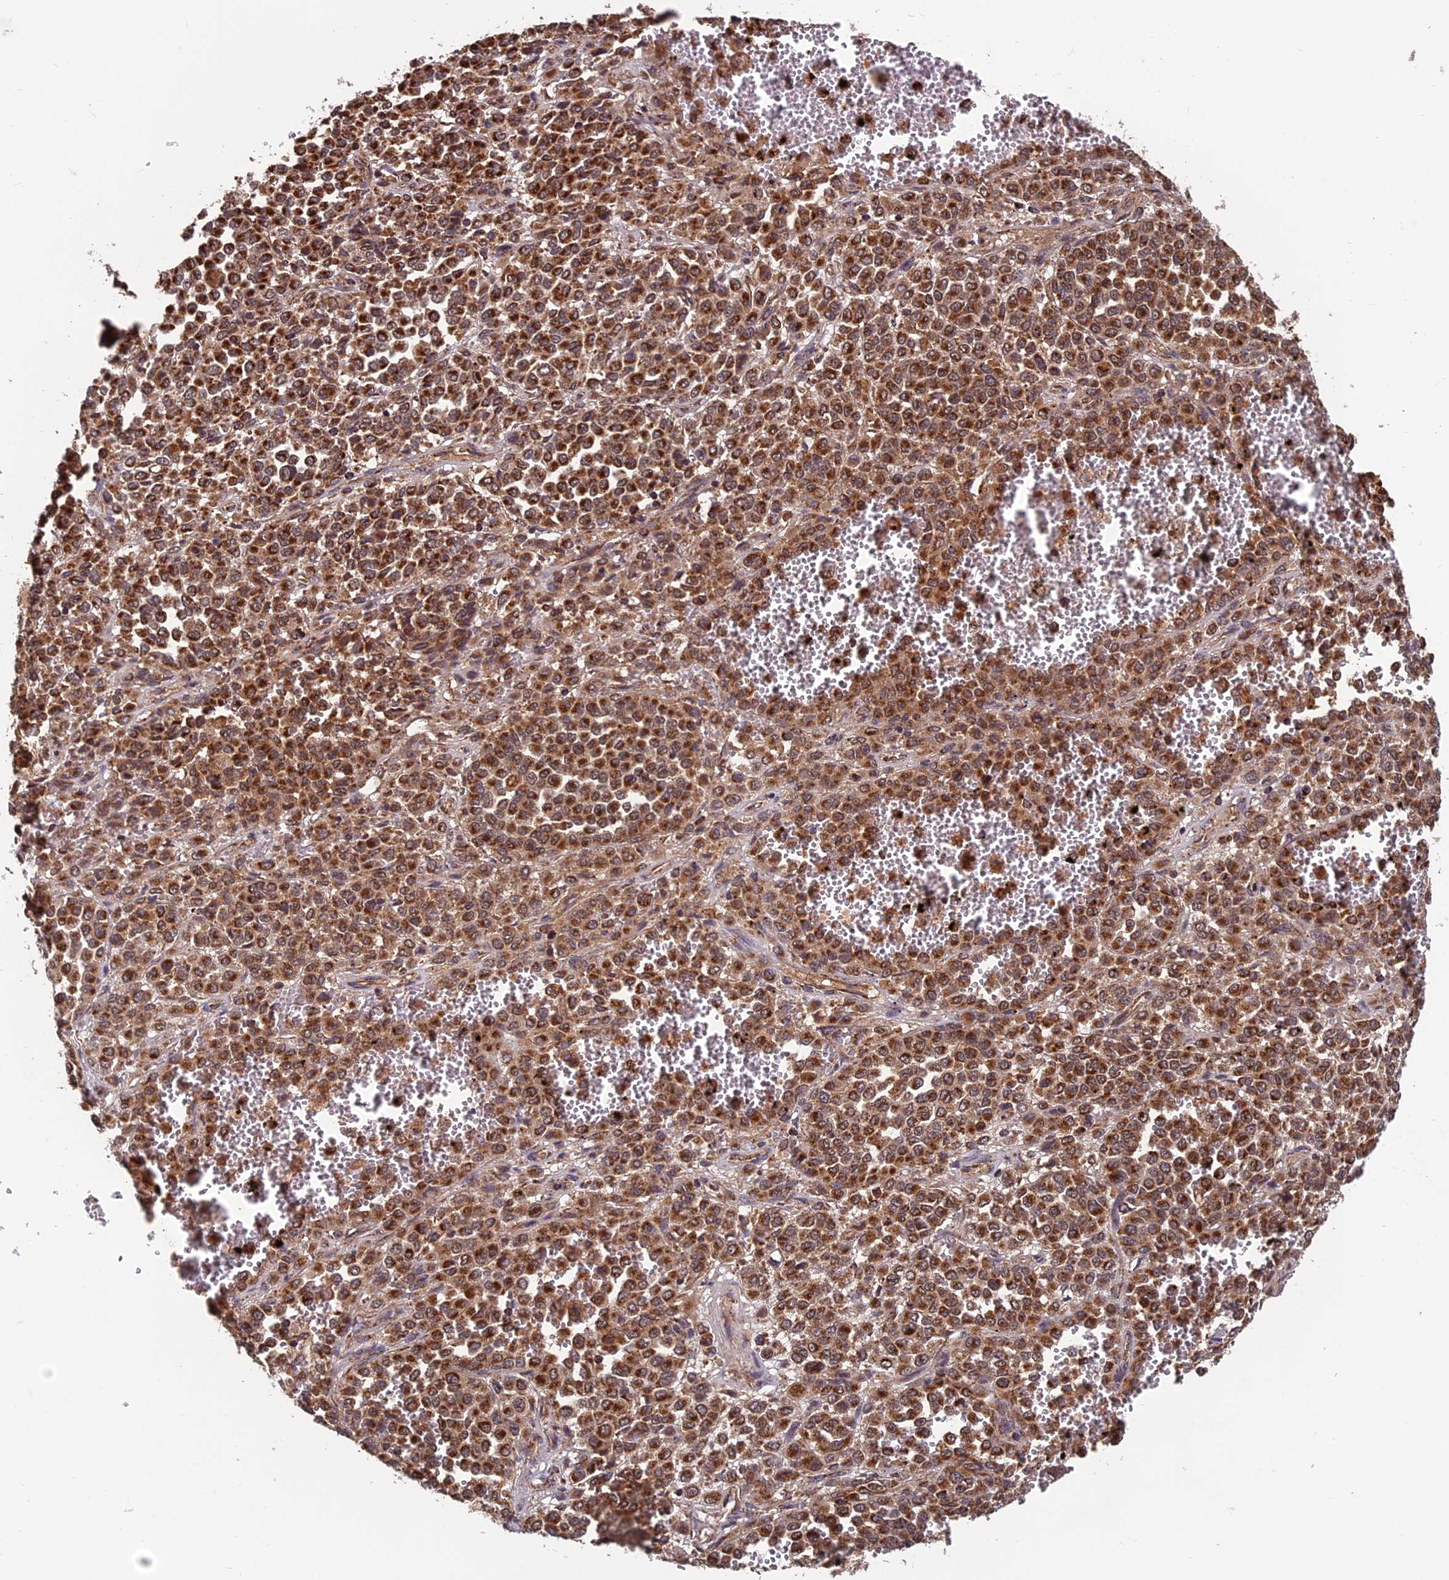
{"staining": {"intensity": "strong", "quantity": ">75%", "location": "cytoplasmic/membranous"}, "tissue": "melanoma", "cell_type": "Tumor cells", "image_type": "cancer", "snomed": [{"axis": "morphology", "description": "Malignant melanoma, Metastatic site"}, {"axis": "topography", "description": "Pancreas"}], "caption": "Protein analysis of malignant melanoma (metastatic site) tissue exhibits strong cytoplasmic/membranous staining in about >75% of tumor cells.", "gene": "CCDC15", "patient": {"sex": "female", "age": 30}}